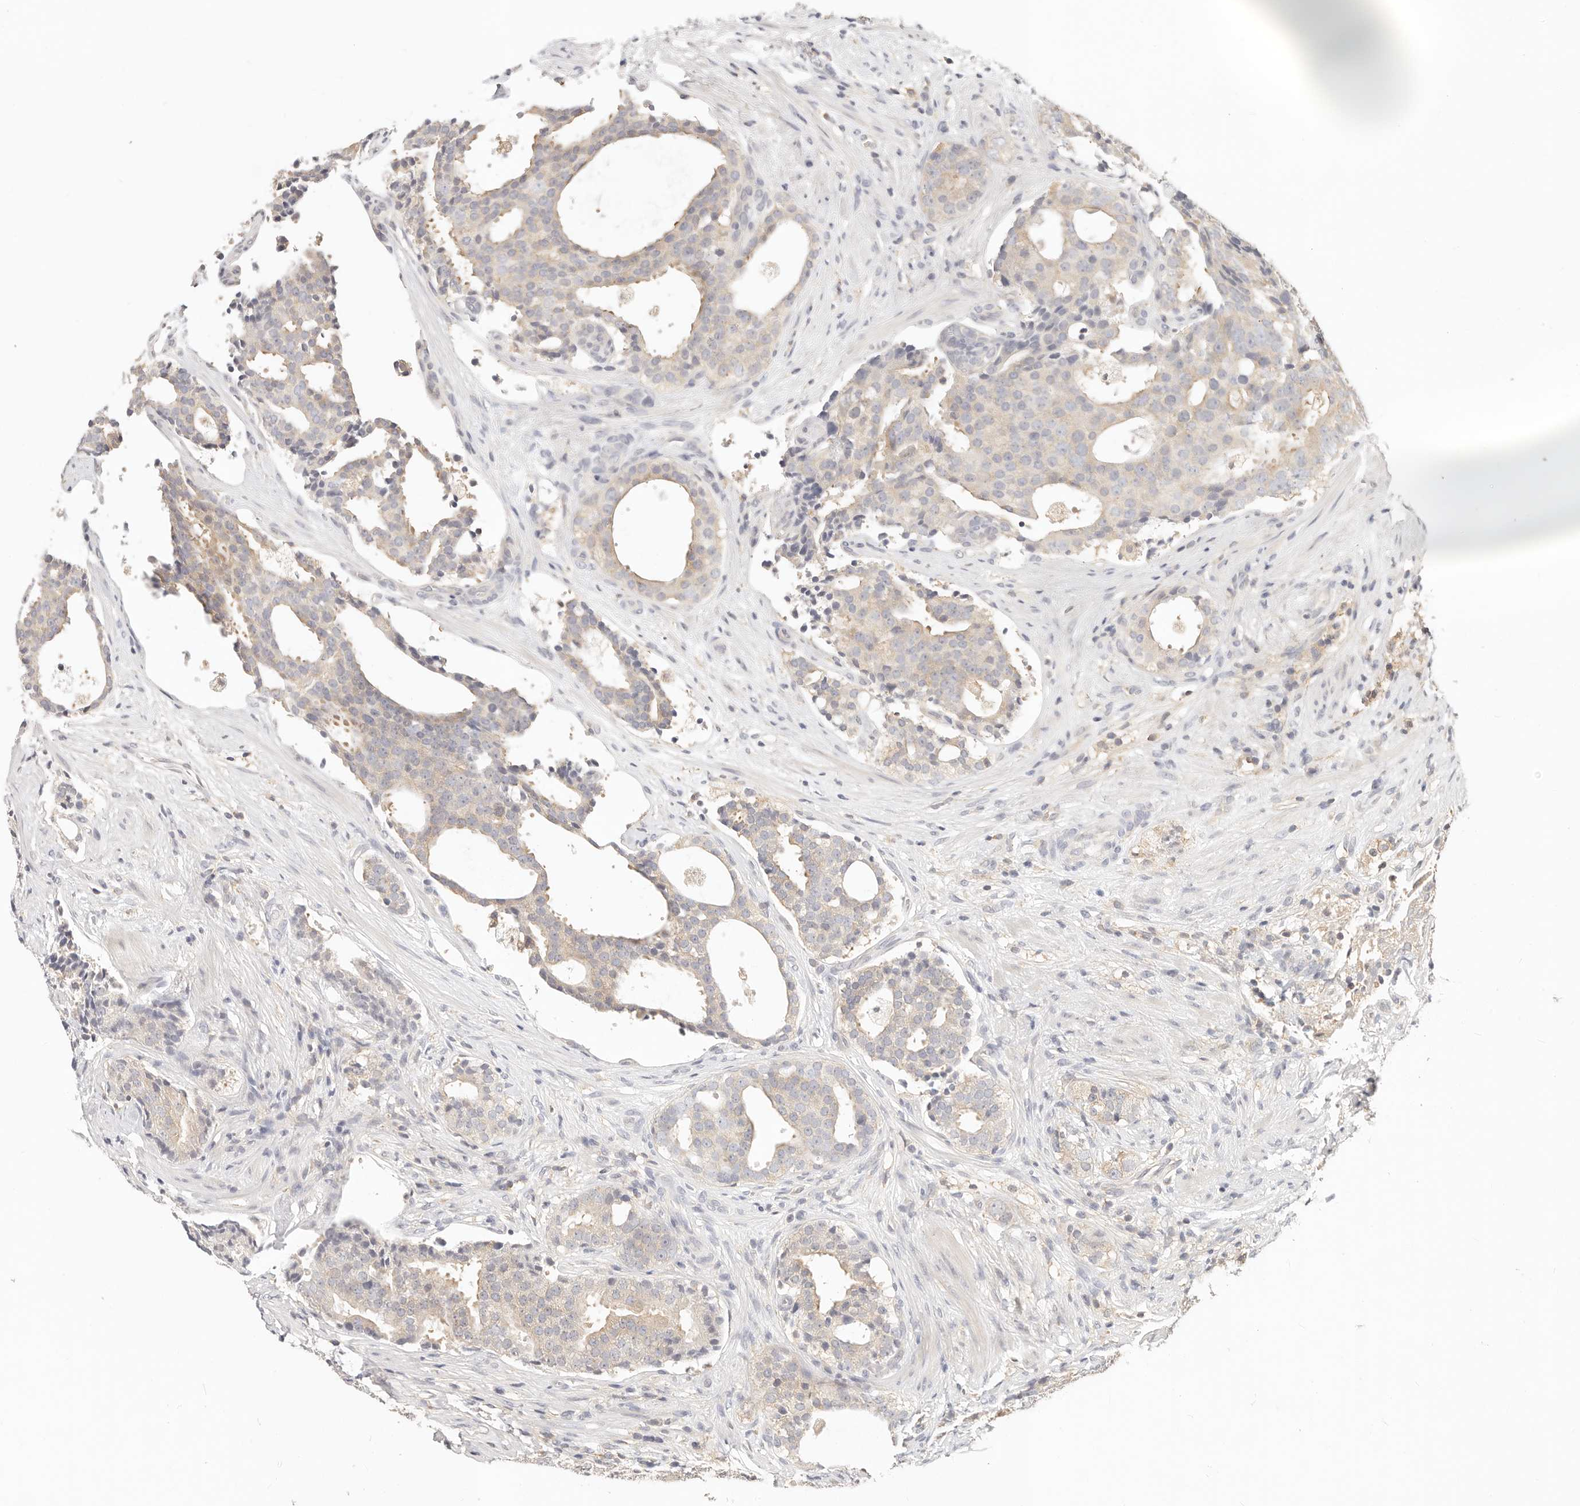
{"staining": {"intensity": "weak", "quantity": "<25%", "location": "cytoplasmic/membranous"}, "tissue": "prostate cancer", "cell_type": "Tumor cells", "image_type": "cancer", "snomed": [{"axis": "morphology", "description": "Adenocarcinoma, High grade"}, {"axis": "topography", "description": "Prostate"}], "caption": "Tumor cells show no significant protein positivity in prostate cancer (high-grade adenocarcinoma). The staining was performed using DAB (3,3'-diaminobenzidine) to visualize the protein expression in brown, while the nuclei were stained in blue with hematoxylin (Magnification: 20x).", "gene": "DTNBP1", "patient": {"sex": "male", "age": 56}}